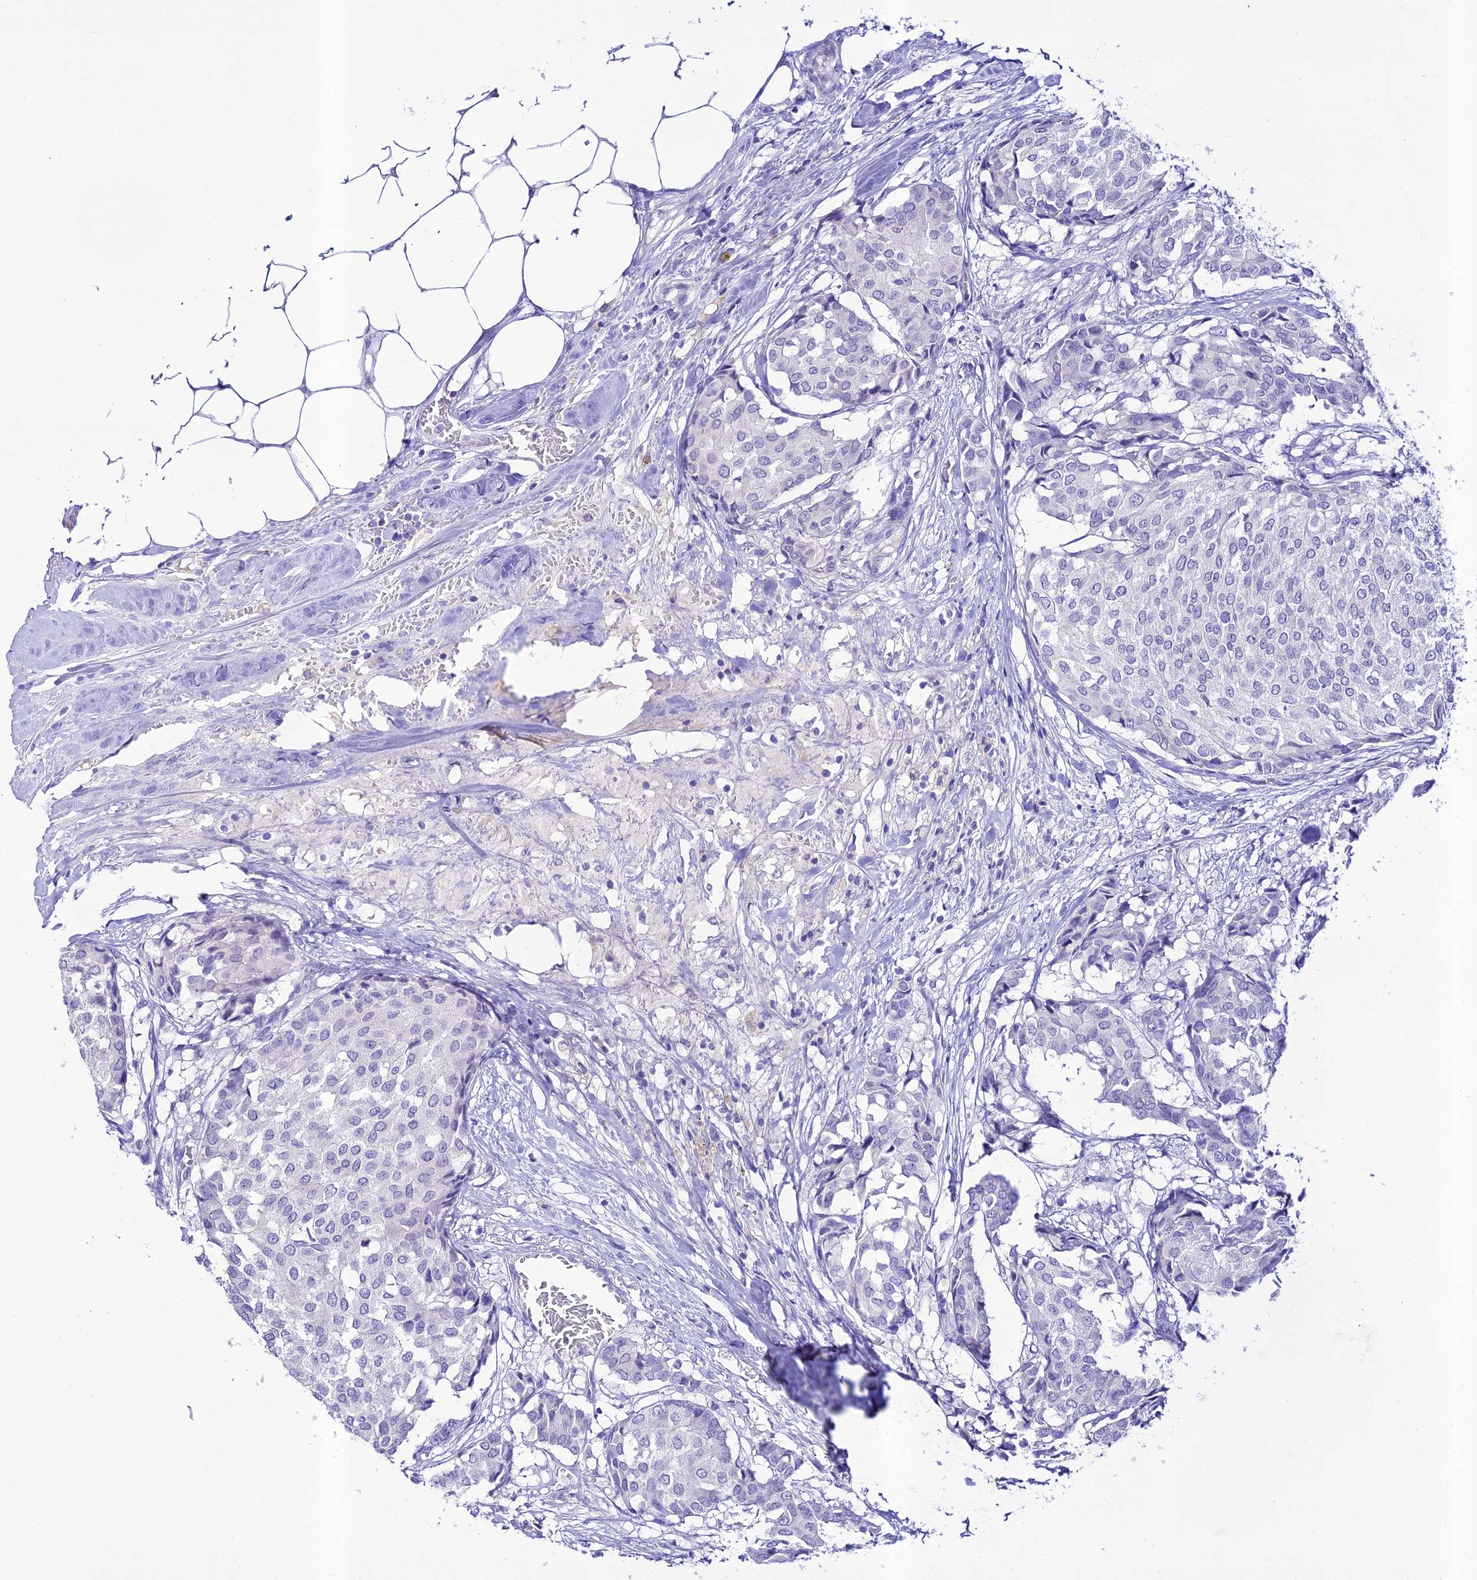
{"staining": {"intensity": "negative", "quantity": "none", "location": "none"}, "tissue": "breast cancer", "cell_type": "Tumor cells", "image_type": "cancer", "snomed": [{"axis": "morphology", "description": "Duct carcinoma"}, {"axis": "topography", "description": "Breast"}], "caption": "Human infiltrating ductal carcinoma (breast) stained for a protein using immunohistochemistry demonstrates no staining in tumor cells.", "gene": "NLRP6", "patient": {"sex": "female", "age": 75}}